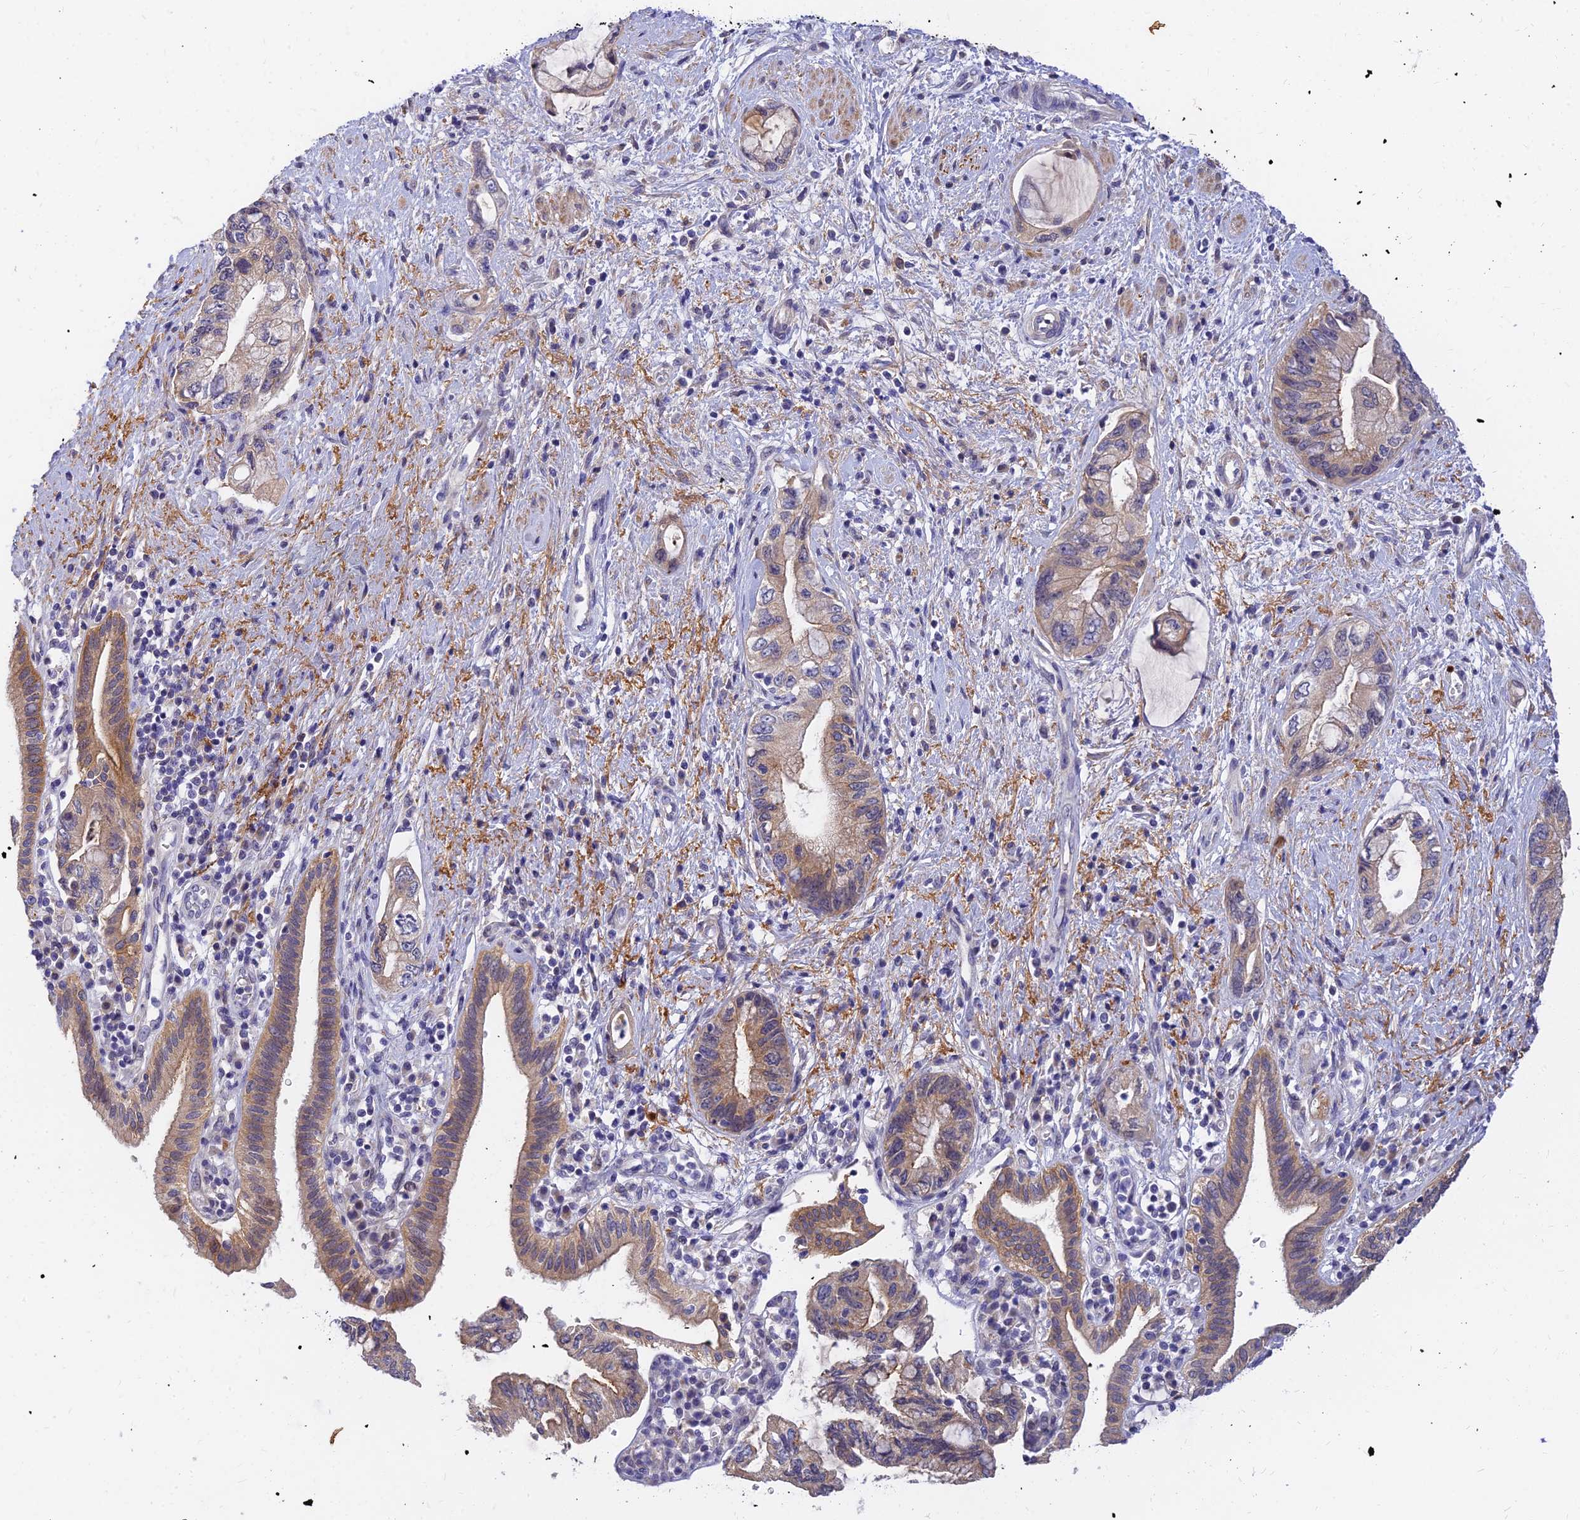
{"staining": {"intensity": "moderate", "quantity": "25%-75%", "location": "cytoplasmic/membranous"}, "tissue": "pancreatic cancer", "cell_type": "Tumor cells", "image_type": "cancer", "snomed": [{"axis": "morphology", "description": "Adenocarcinoma, NOS"}, {"axis": "topography", "description": "Pancreas"}], "caption": "Human pancreatic cancer stained with a brown dye demonstrates moderate cytoplasmic/membranous positive expression in about 25%-75% of tumor cells.", "gene": "ANKS4B", "patient": {"sex": "female", "age": 73}}